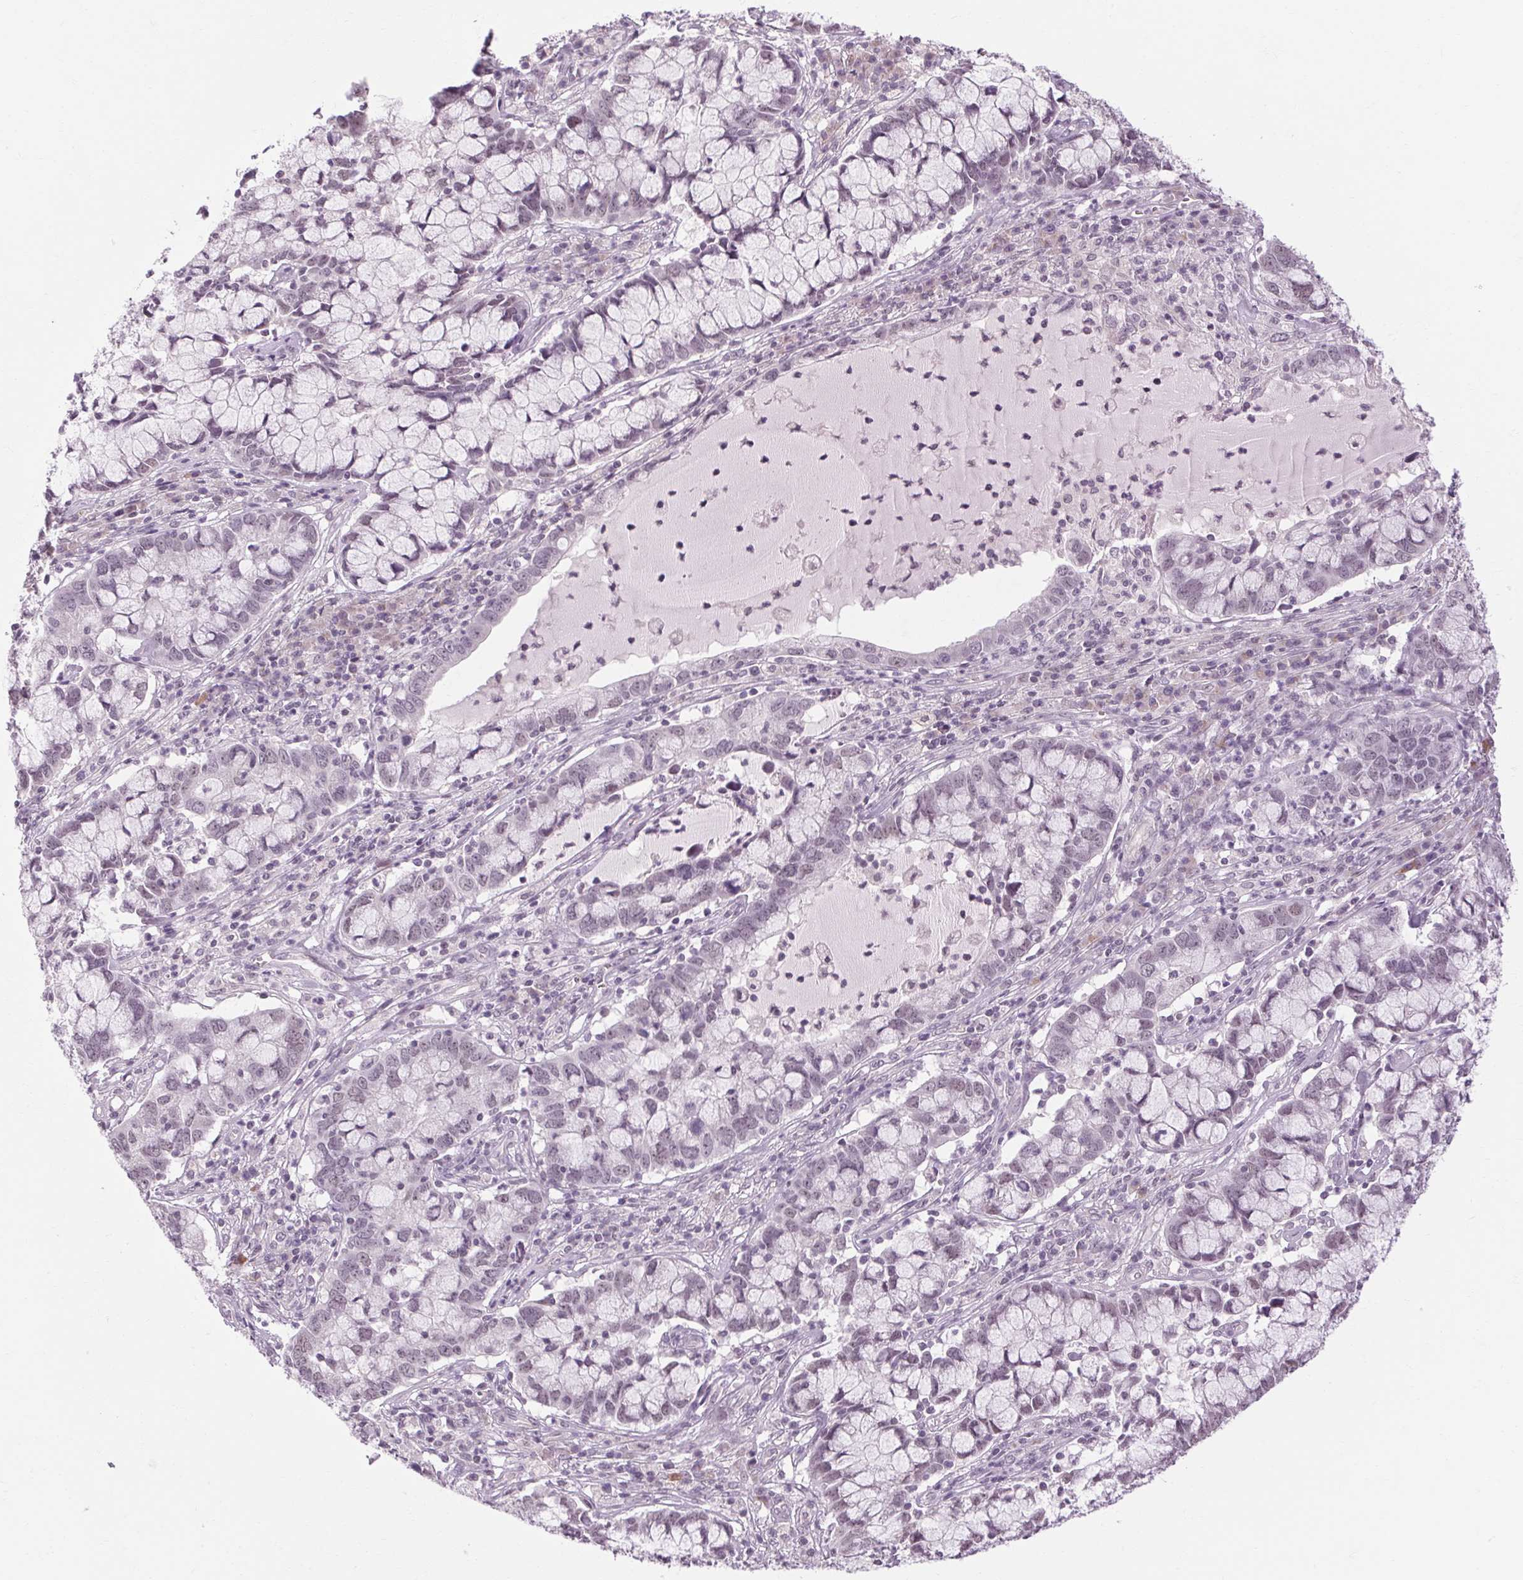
{"staining": {"intensity": "negative", "quantity": "none", "location": "none"}, "tissue": "cervical cancer", "cell_type": "Tumor cells", "image_type": "cancer", "snomed": [{"axis": "morphology", "description": "Adenocarcinoma, NOS"}, {"axis": "topography", "description": "Cervix"}], "caption": "Protein analysis of cervical cancer (adenocarcinoma) reveals no significant expression in tumor cells.", "gene": "KLHL40", "patient": {"sex": "female", "age": 40}}